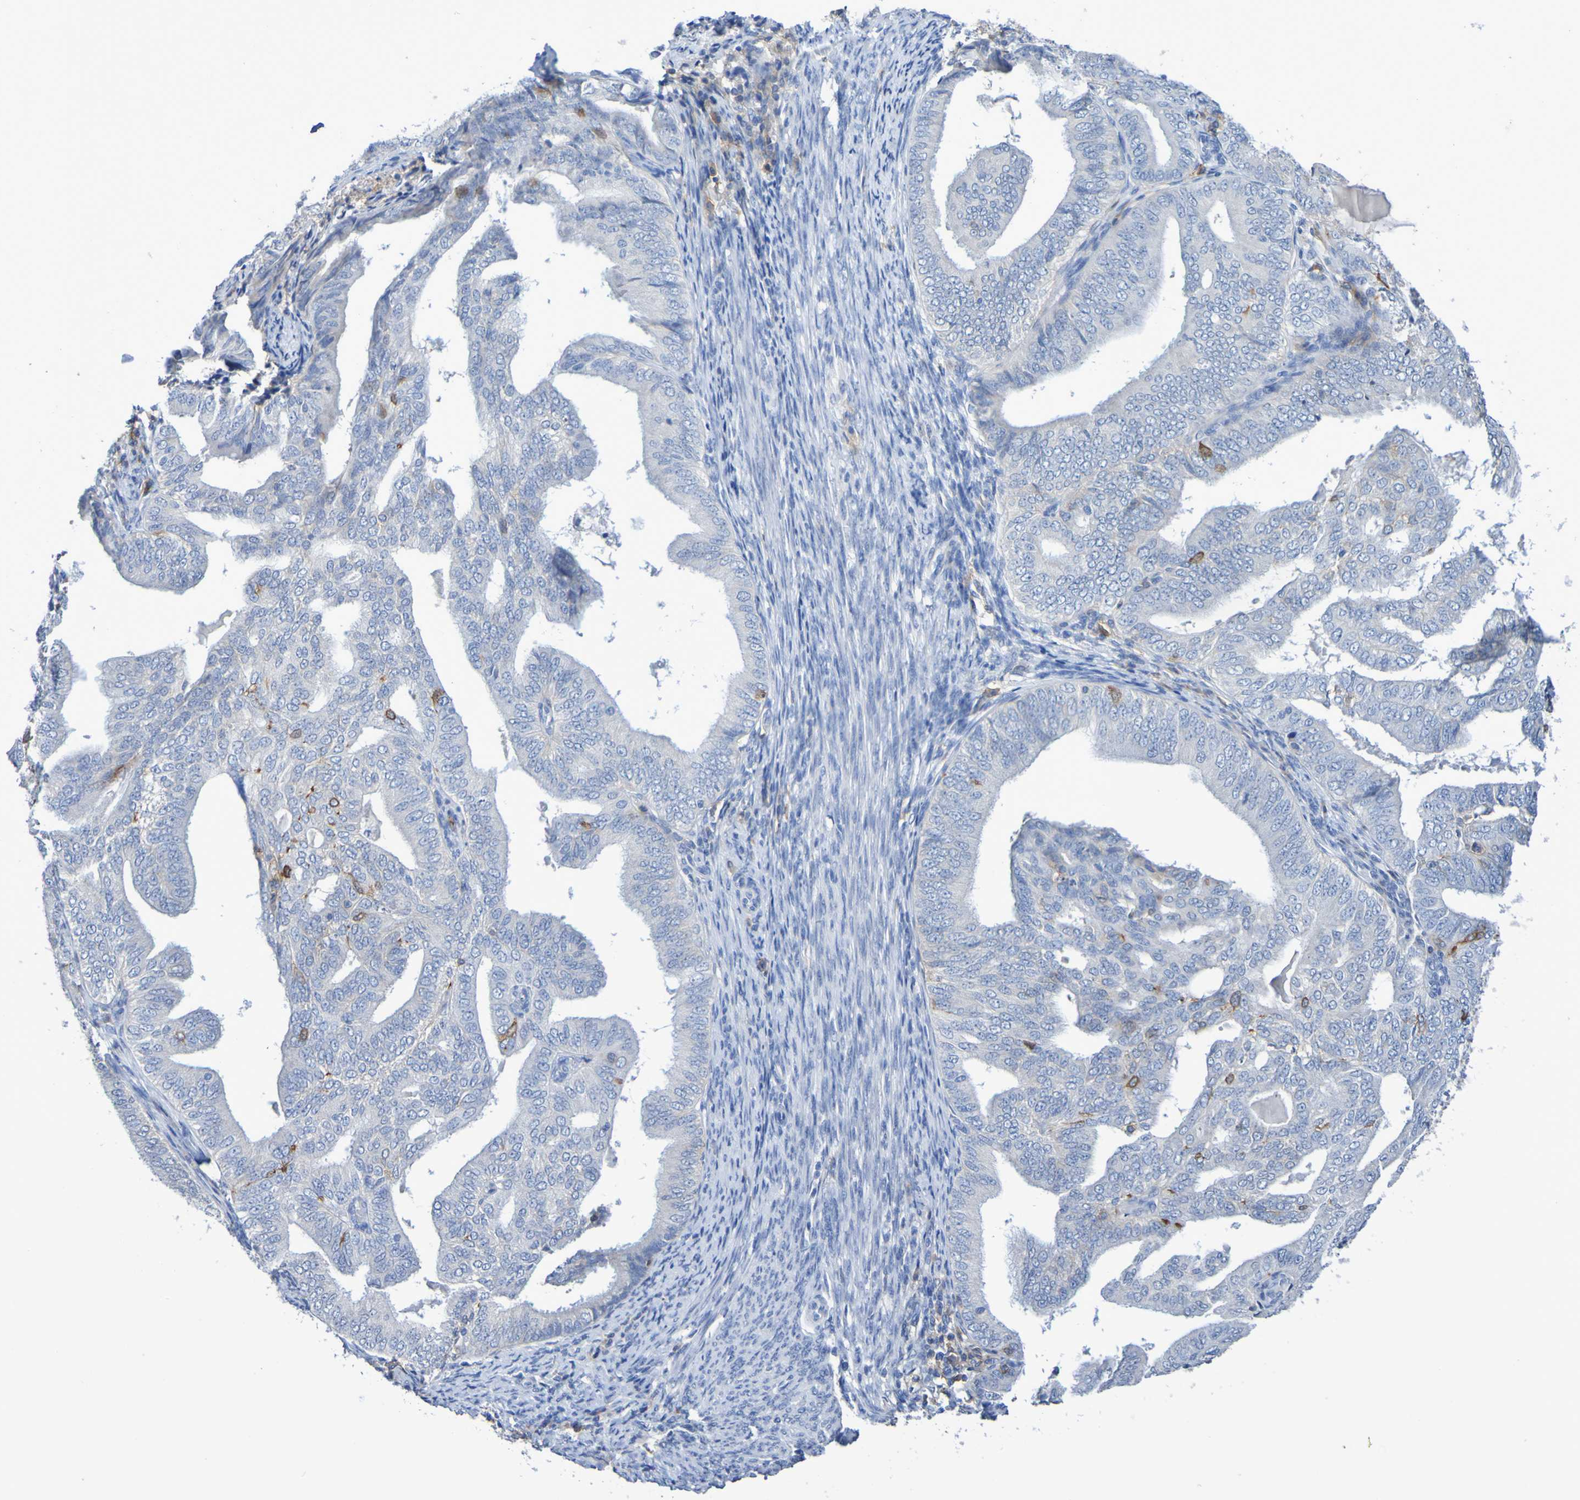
{"staining": {"intensity": "moderate", "quantity": "<25%", "location": "cytoplasmic/membranous"}, "tissue": "endometrial cancer", "cell_type": "Tumor cells", "image_type": "cancer", "snomed": [{"axis": "morphology", "description": "Adenocarcinoma, NOS"}, {"axis": "topography", "description": "Endometrium"}], "caption": "Immunohistochemical staining of human endometrial cancer (adenocarcinoma) demonstrates moderate cytoplasmic/membranous protein expression in approximately <25% of tumor cells.", "gene": "SLC3A2", "patient": {"sex": "female", "age": 58}}